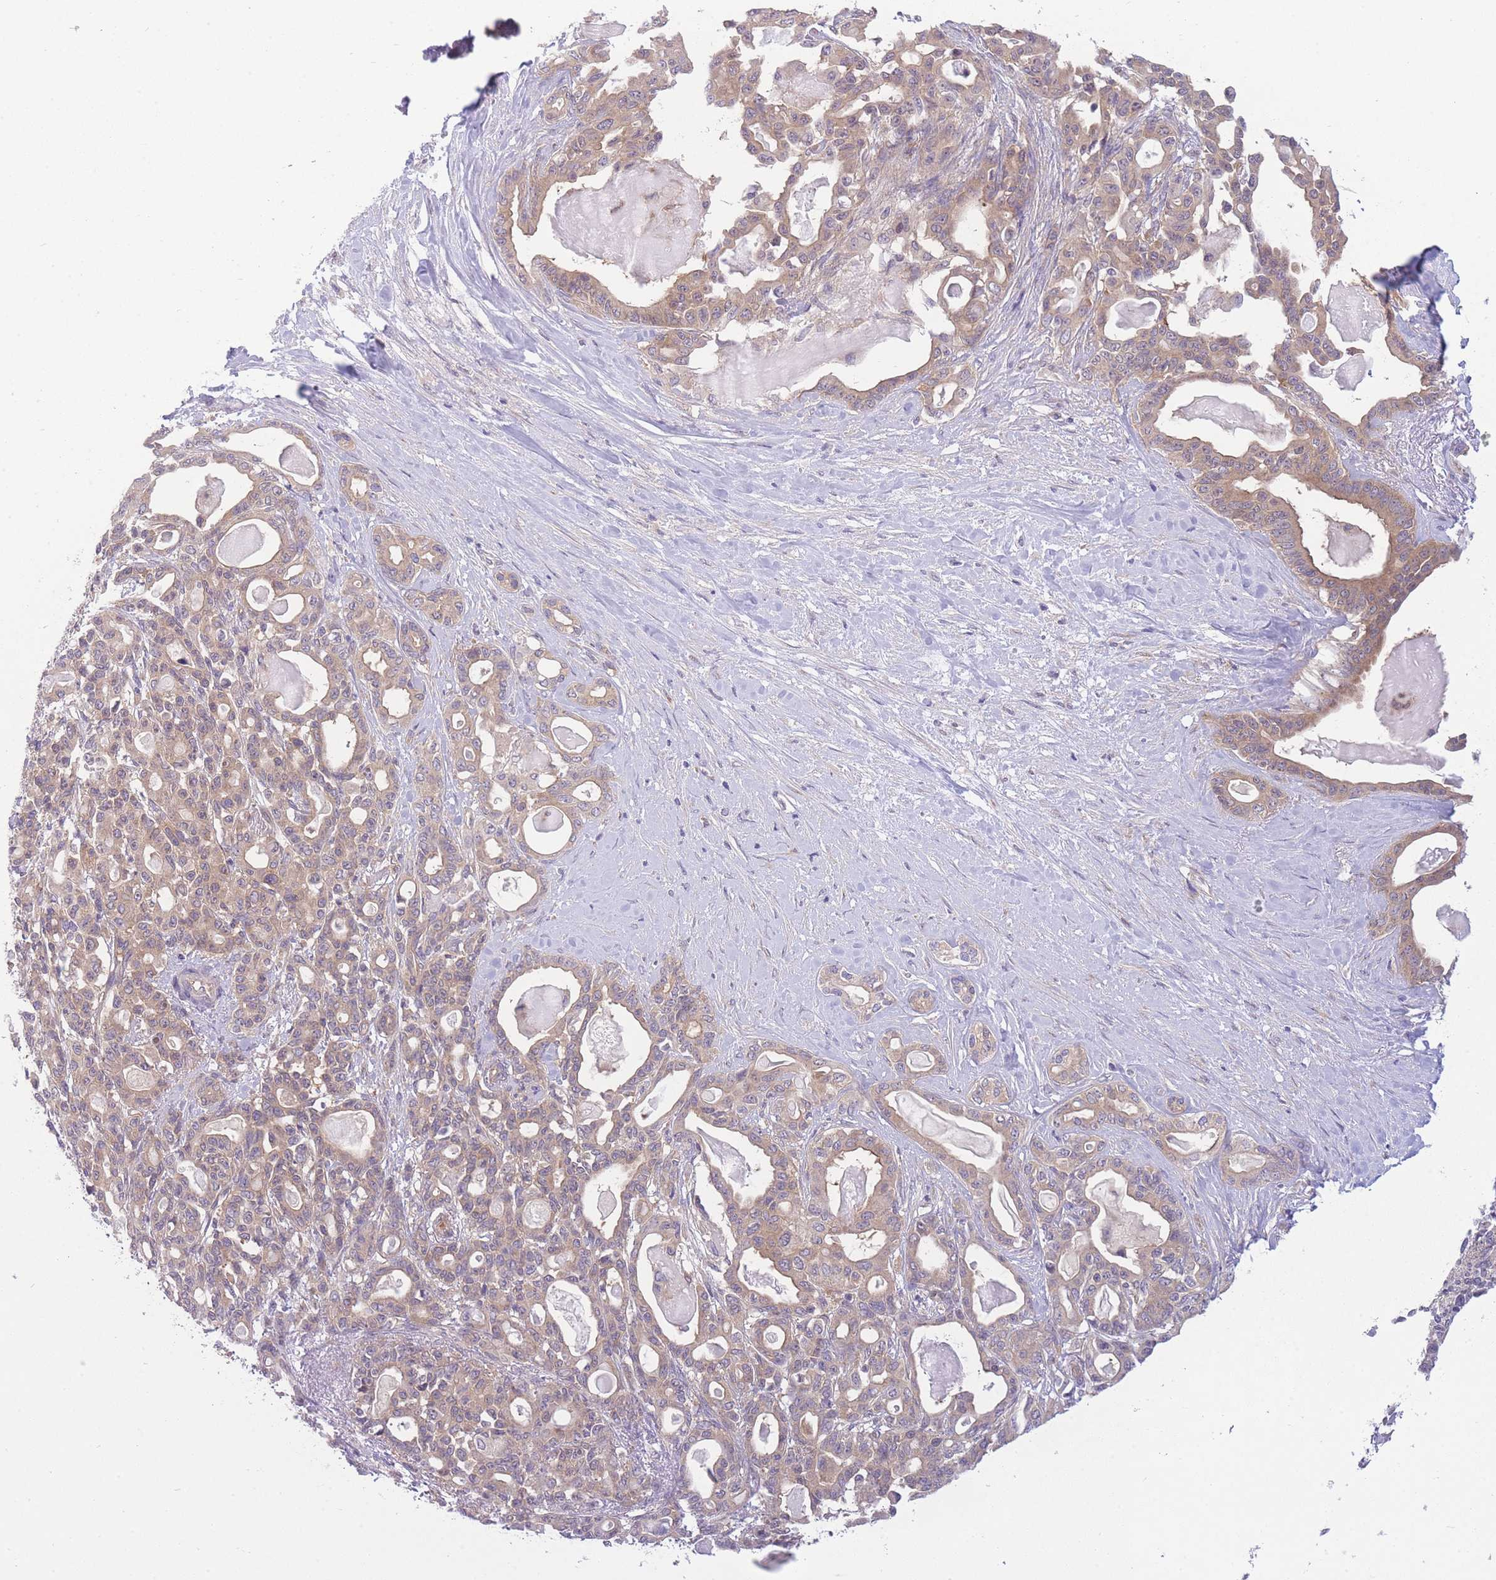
{"staining": {"intensity": "weak", "quantity": ">75%", "location": "cytoplasmic/membranous"}, "tissue": "pancreatic cancer", "cell_type": "Tumor cells", "image_type": "cancer", "snomed": [{"axis": "morphology", "description": "Adenocarcinoma, NOS"}, {"axis": "topography", "description": "Pancreas"}], "caption": "A photomicrograph of pancreatic cancer stained for a protein shows weak cytoplasmic/membranous brown staining in tumor cells. The protein of interest is shown in brown color, while the nuclei are stained blue.", "gene": "PFDN6", "patient": {"sex": "male", "age": 63}}